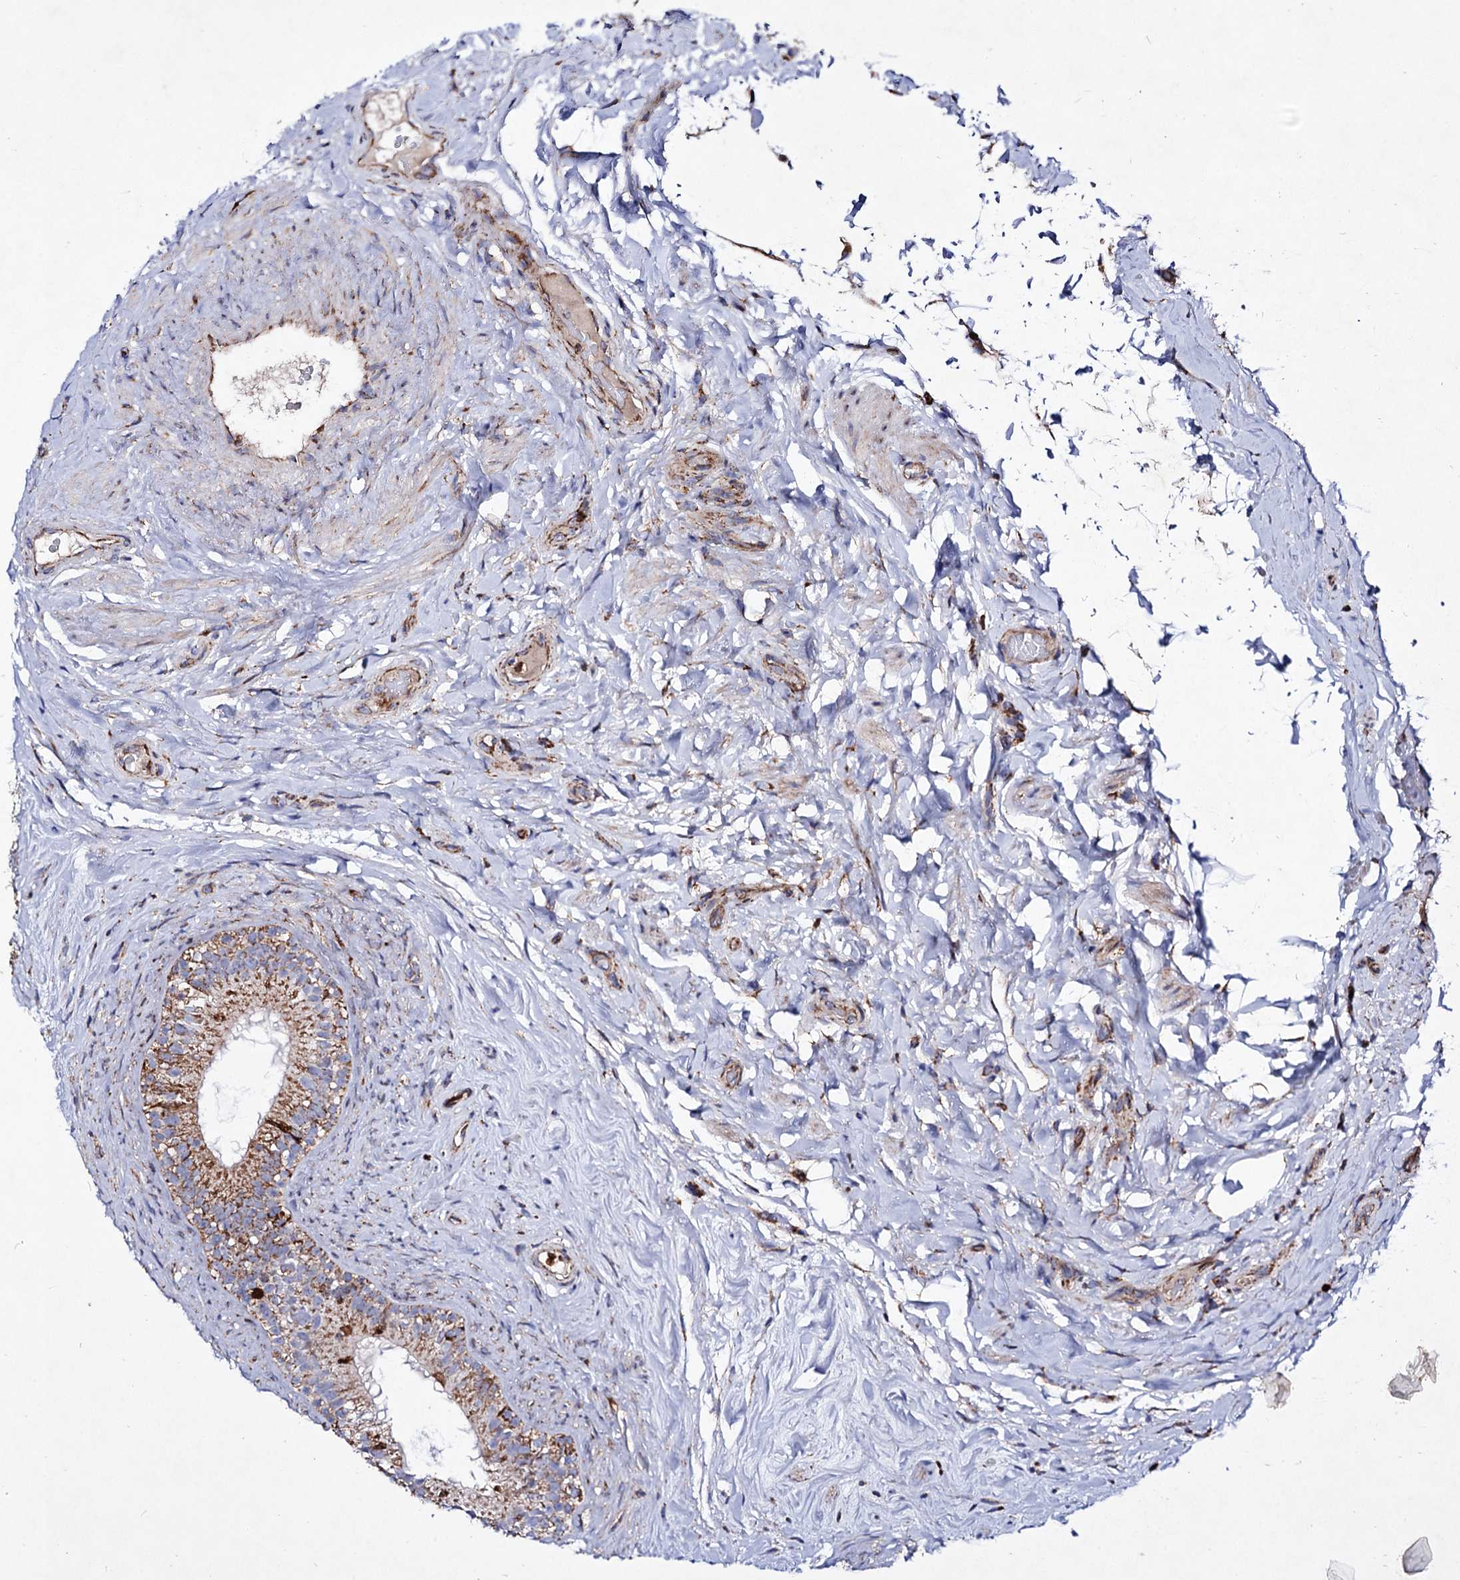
{"staining": {"intensity": "moderate", "quantity": "25%-75%", "location": "cytoplasmic/membranous"}, "tissue": "epididymis", "cell_type": "Glandular cells", "image_type": "normal", "snomed": [{"axis": "morphology", "description": "Normal tissue, NOS"}, {"axis": "topography", "description": "Epididymis"}], "caption": "Protein staining of normal epididymis demonstrates moderate cytoplasmic/membranous staining in about 25%-75% of glandular cells.", "gene": "ACAD9", "patient": {"sex": "male", "age": 84}}